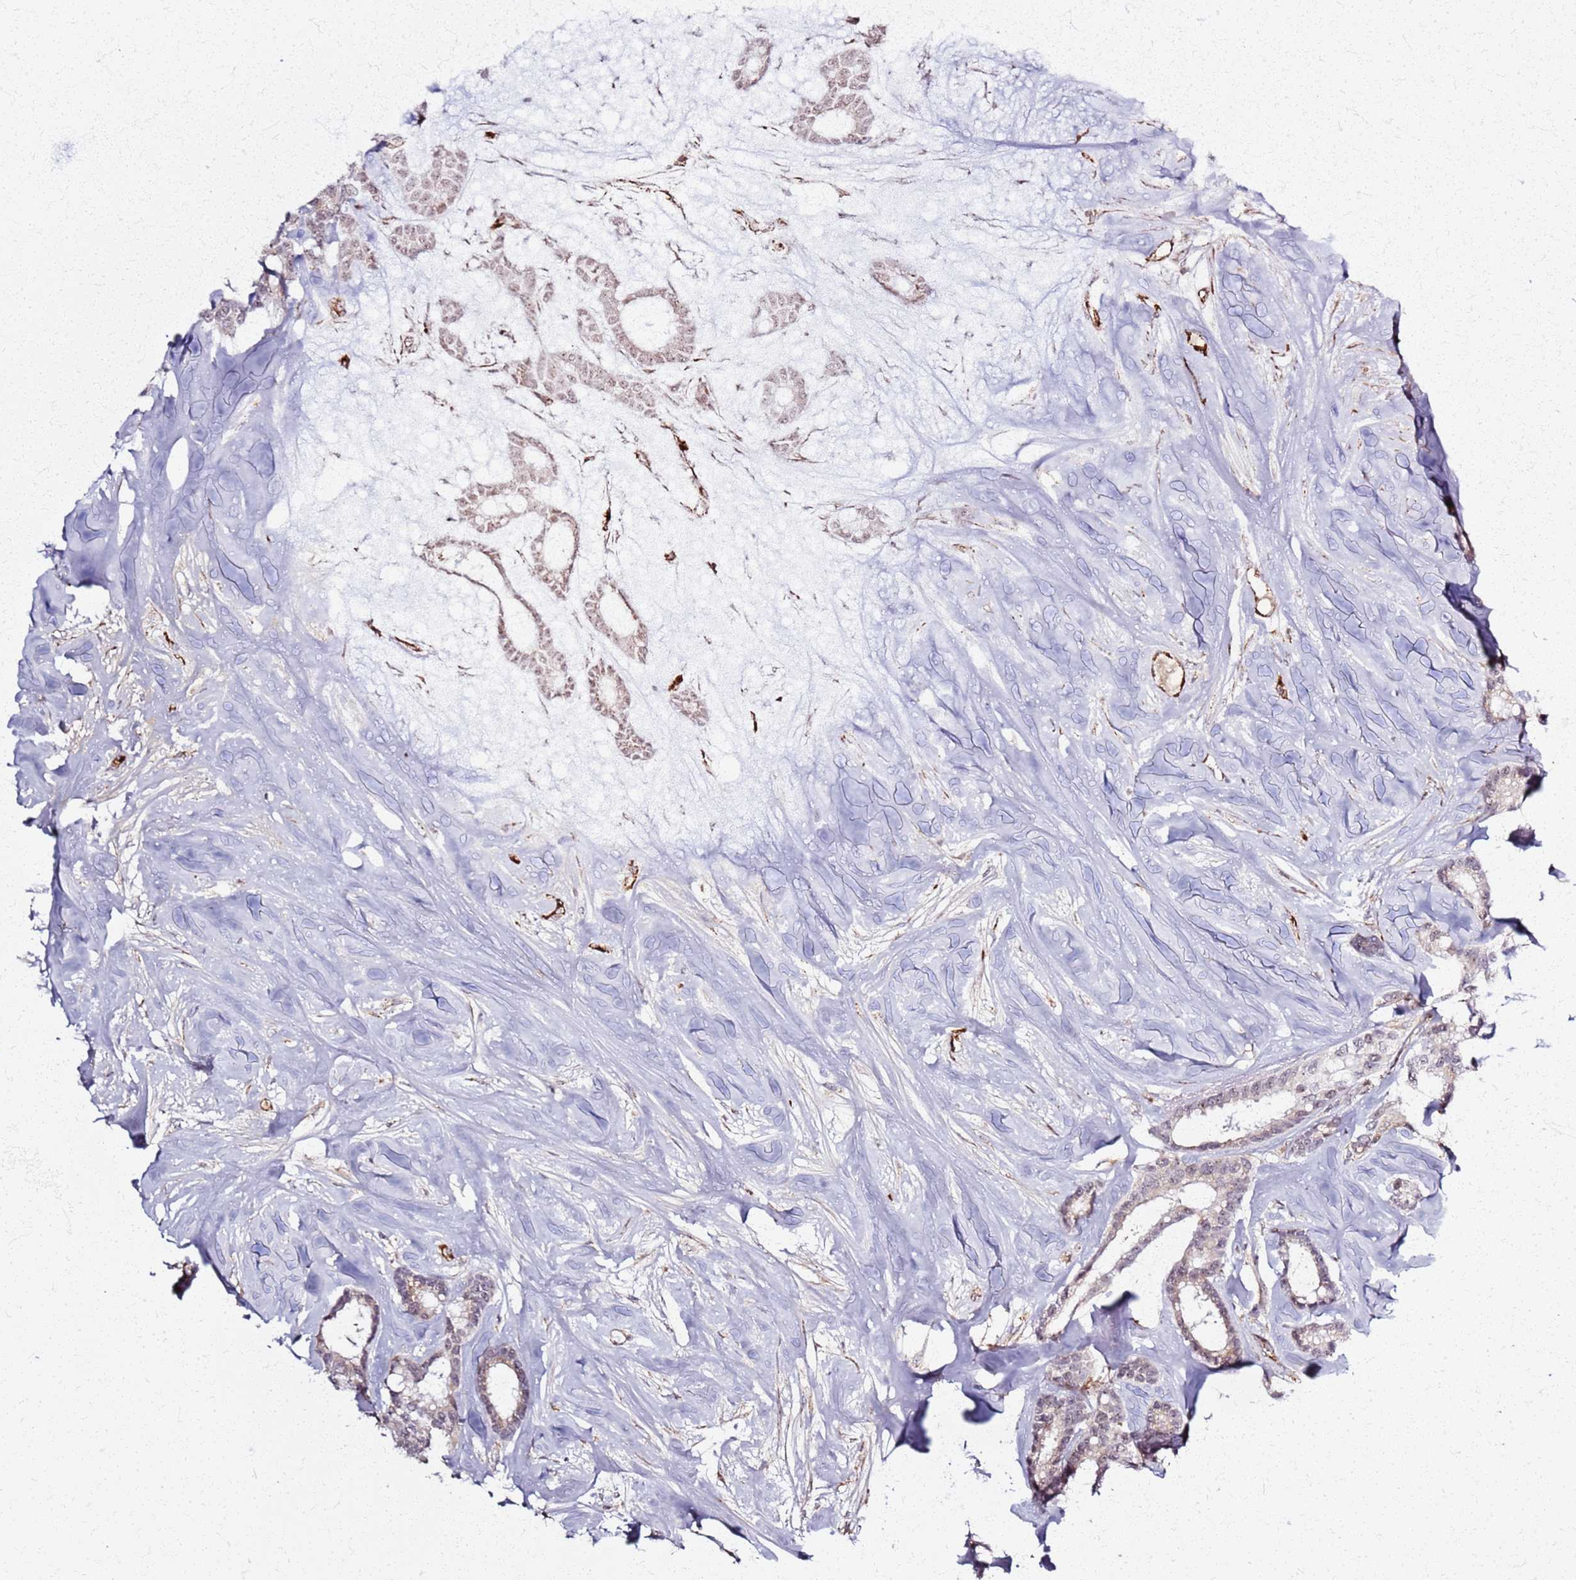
{"staining": {"intensity": "weak", "quantity": "<25%", "location": "cytoplasmic/membranous,nuclear"}, "tissue": "breast cancer", "cell_type": "Tumor cells", "image_type": "cancer", "snomed": [{"axis": "morphology", "description": "Duct carcinoma"}, {"axis": "topography", "description": "Breast"}], "caption": "Breast invasive ductal carcinoma stained for a protein using immunohistochemistry (IHC) demonstrates no expression tumor cells.", "gene": "KRI1", "patient": {"sex": "female", "age": 87}}